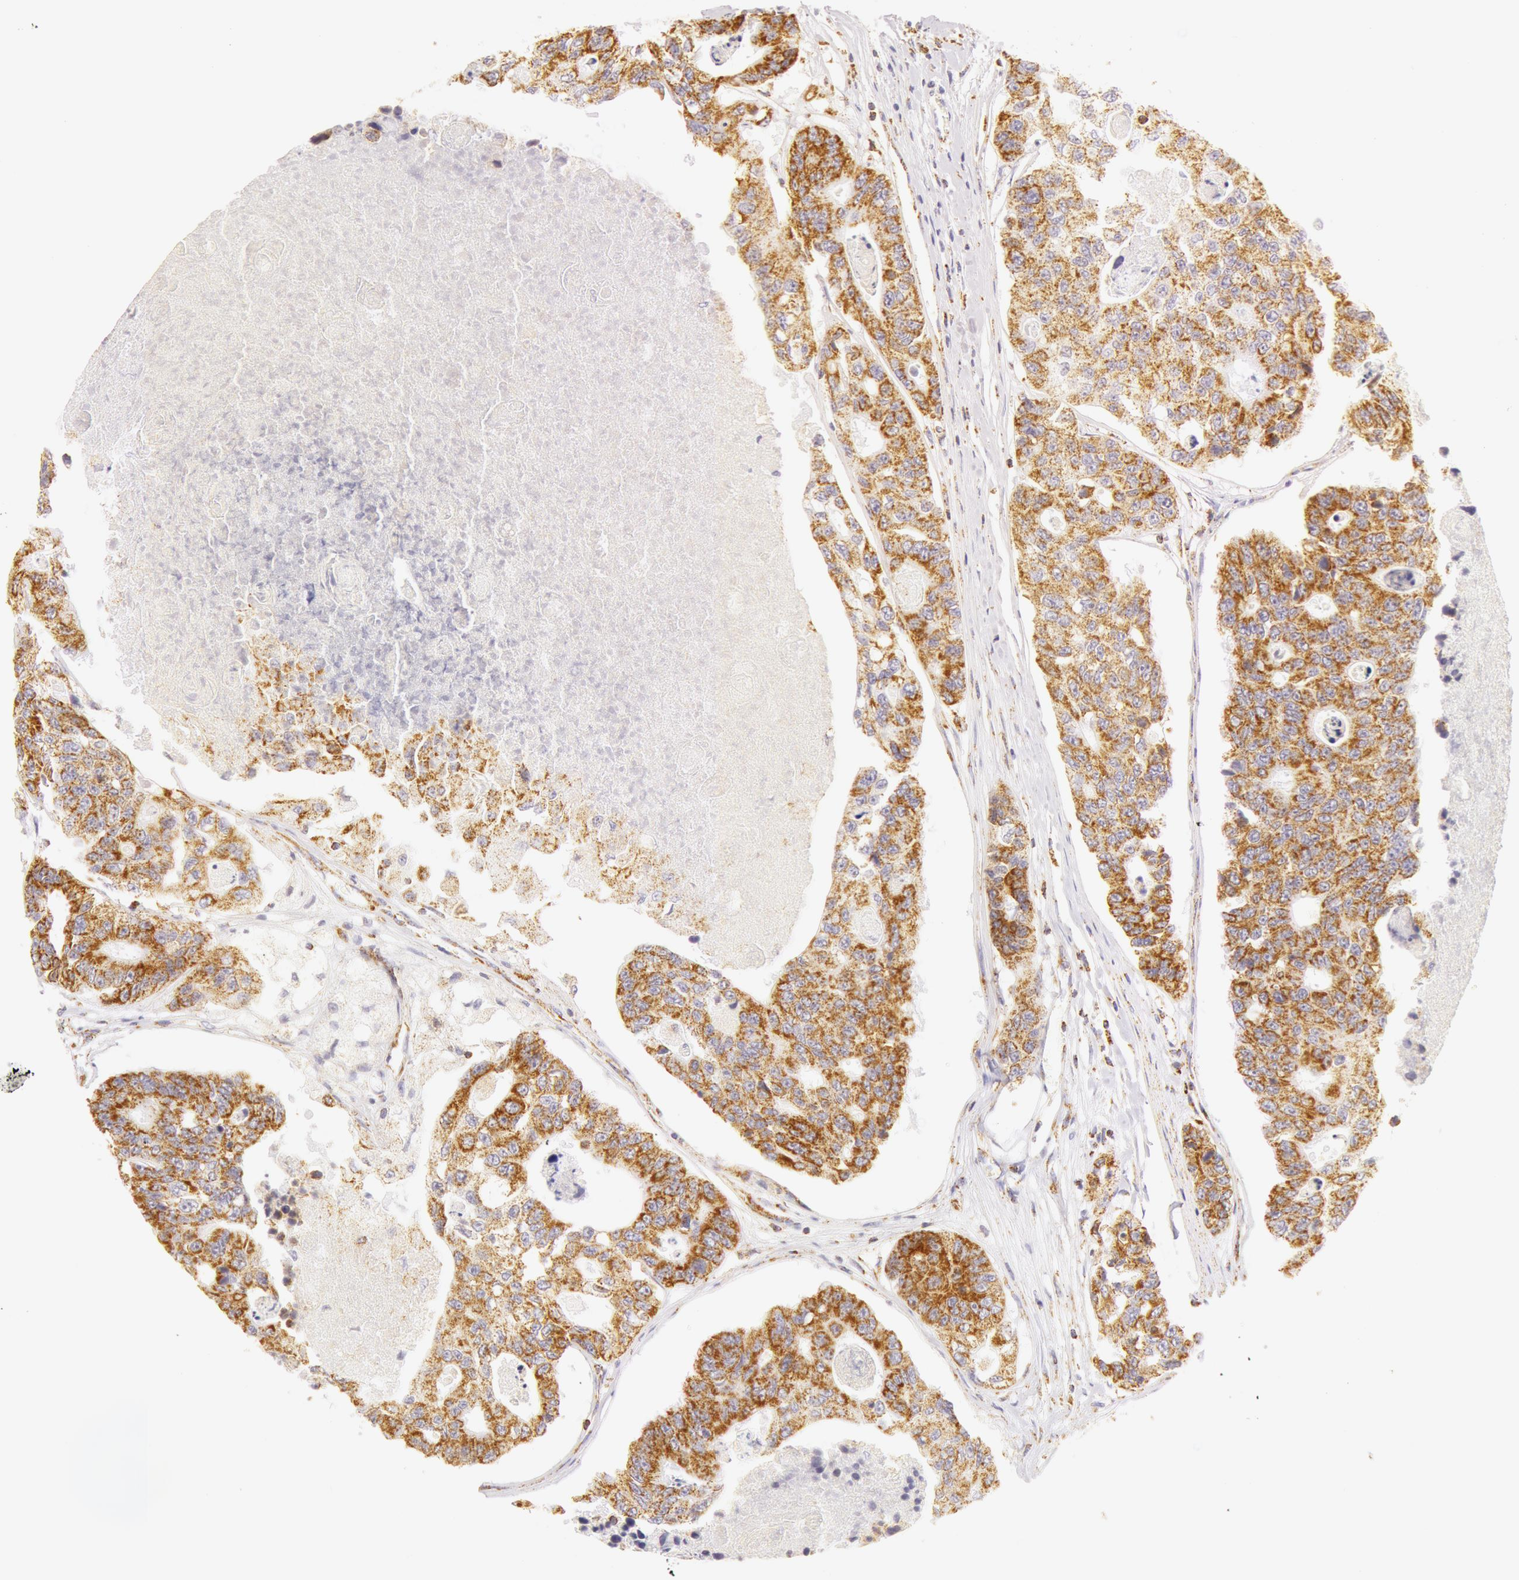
{"staining": {"intensity": "moderate", "quantity": ">75%", "location": "cytoplasmic/membranous"}, "tissue": "colorectal cancer", "cell_type": "Tumor cells", "image_type": "cancer", "snomed": [{"axis": "morphology", "description": "Adenocarcinoma, NOS"}, {"axis": "topography", "description": "Colon"}], "caption": "The immunohistochemical stain highlights moderate cytoplasmic/membranous expression in tumor cells of colorectal adenocarcinoma tissue.", "gene": "ATP5F1B", "patient": {"sex": "female", "age": 86}}